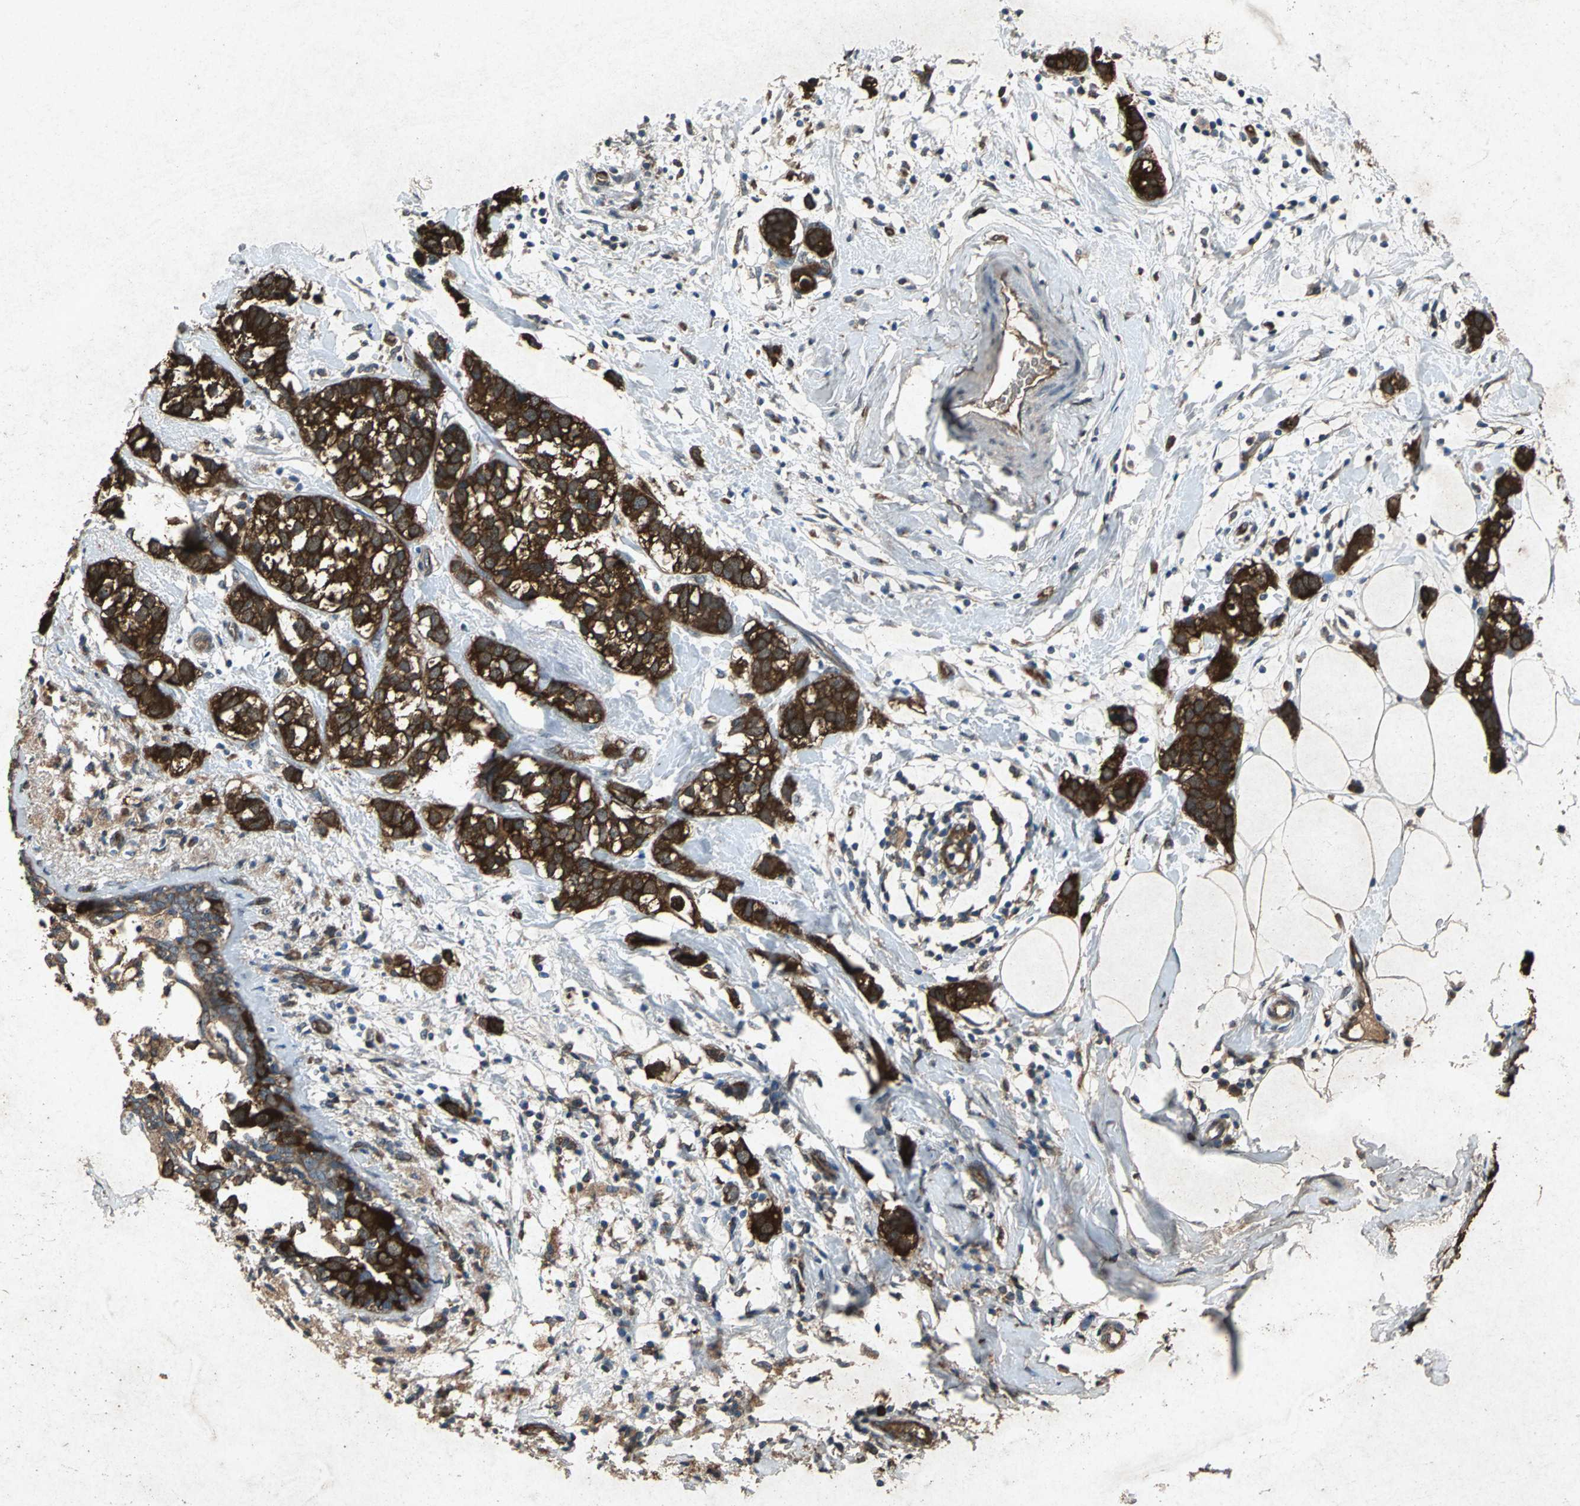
{"staining": {"intensity": "strong", "quantity": ">75%", "location": "cytoplasmic/membranous"}, "tissue": "breast cancer", "cell_type": "Tumor cells", "image_type": "cancer", "snomed": [{"axis": "morphology", "description": "Normal tissue, NOS"}, {"axis": "morphology", "description": "Duct carcinoma"}, {"axis": "topography", "description": "Breast"}], "caption": "About >75% of tumor cells in breast cancer (infiltrating ductal carcinoma) exhibit strong cytoplasmic/membranous protein expression as visualized by brown immunohistochemical staining.", "gene": "HSP90AB1", "patient": {"sex": "female", "age": 50}}